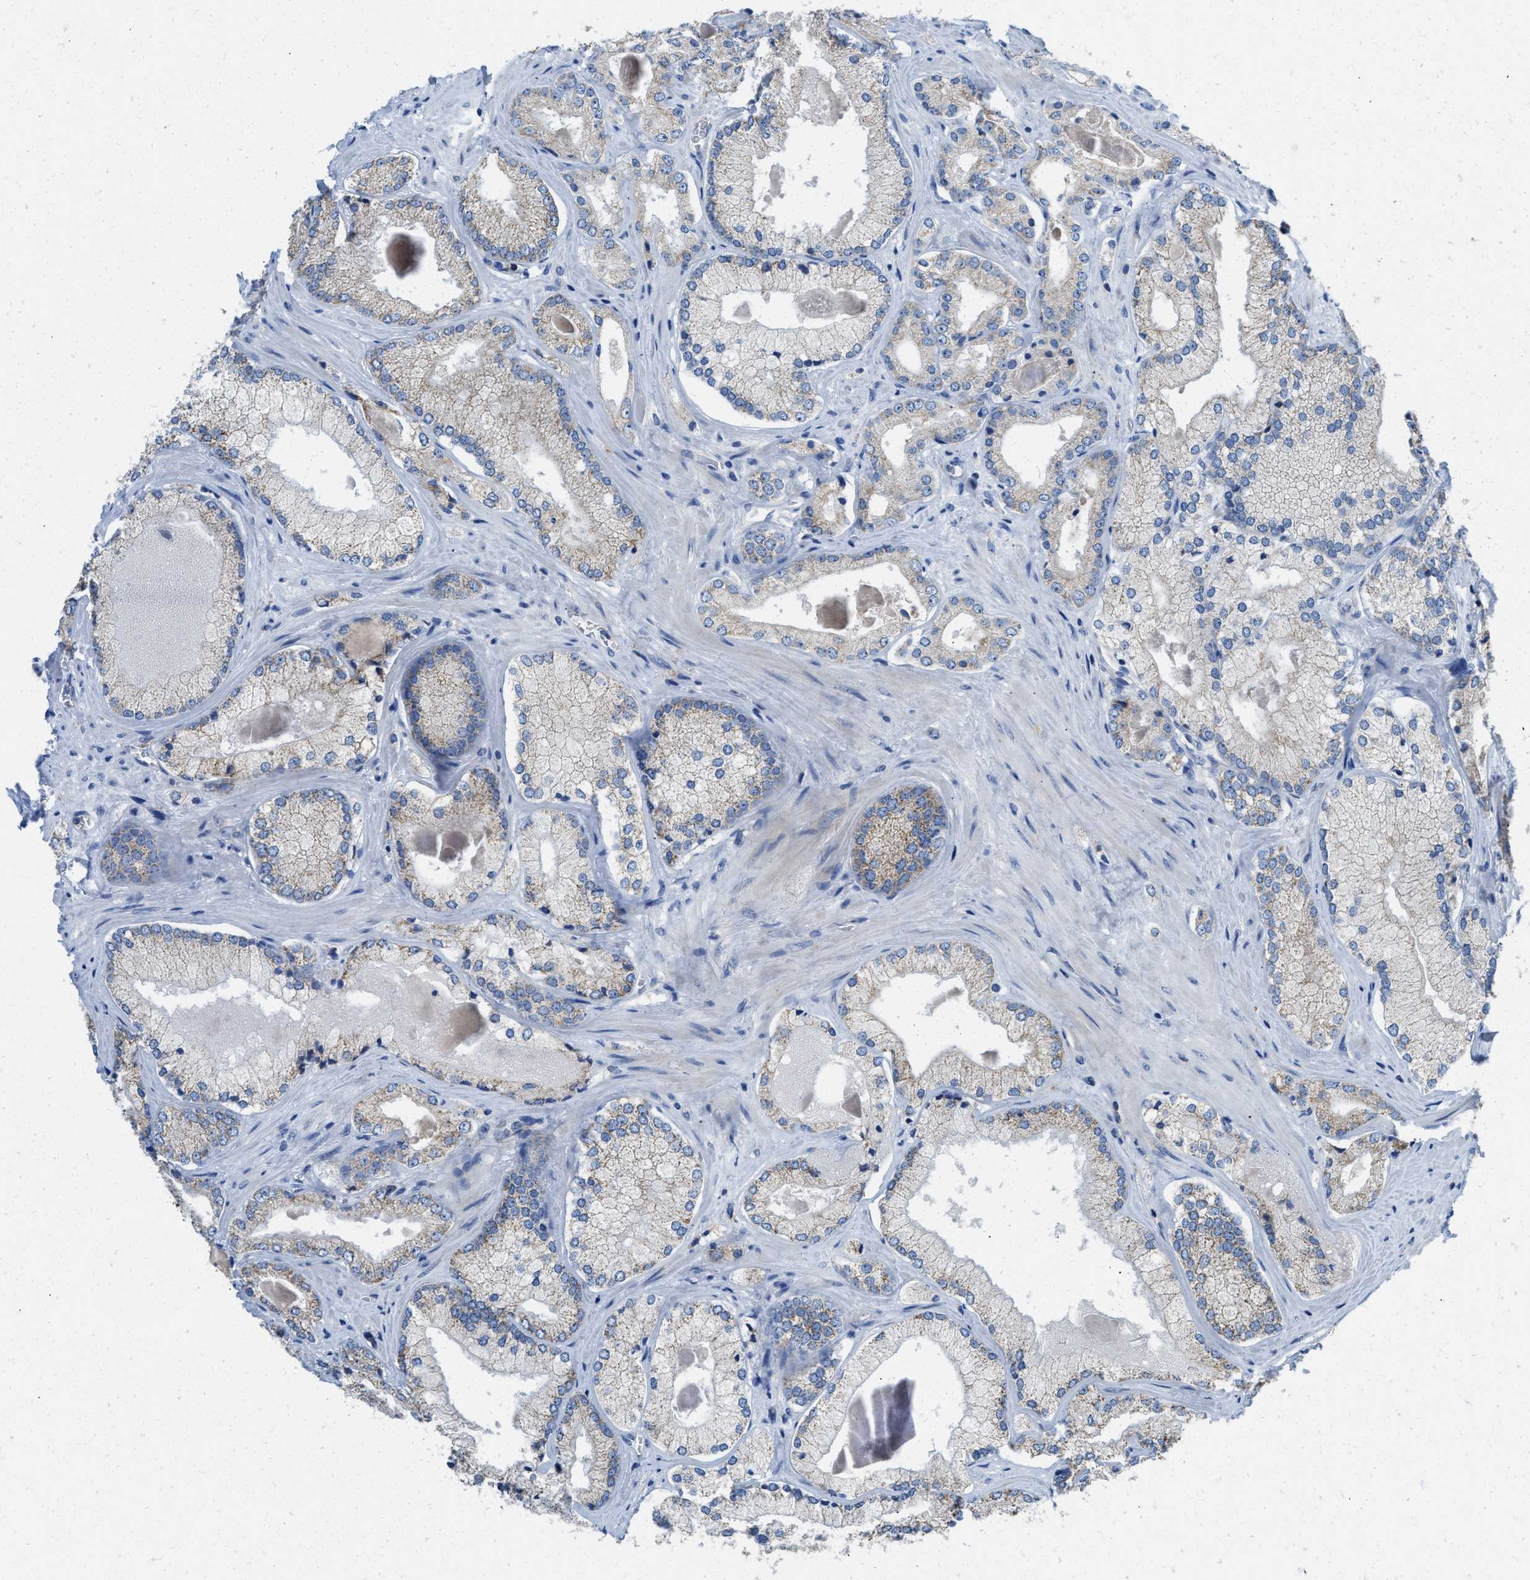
{"staining": {"intensity": "negative", "quantity": "none", "location": "none"}, "tissue": "prostate cancer", "cell_type": "Tumor cells", "image_type": "cancer", "snomed": [{"axis": "morphology", "description": "Adenocarcinoma, Low grade"}, {"axis": "topography", "description": "Prostate"}], "caption": "The image demonstrates no staining of tumor cells in prostate adenocarcinoma (low-grade).", "gene": "SLC25A13", "patient": {"sex": "male", "age": 65}}